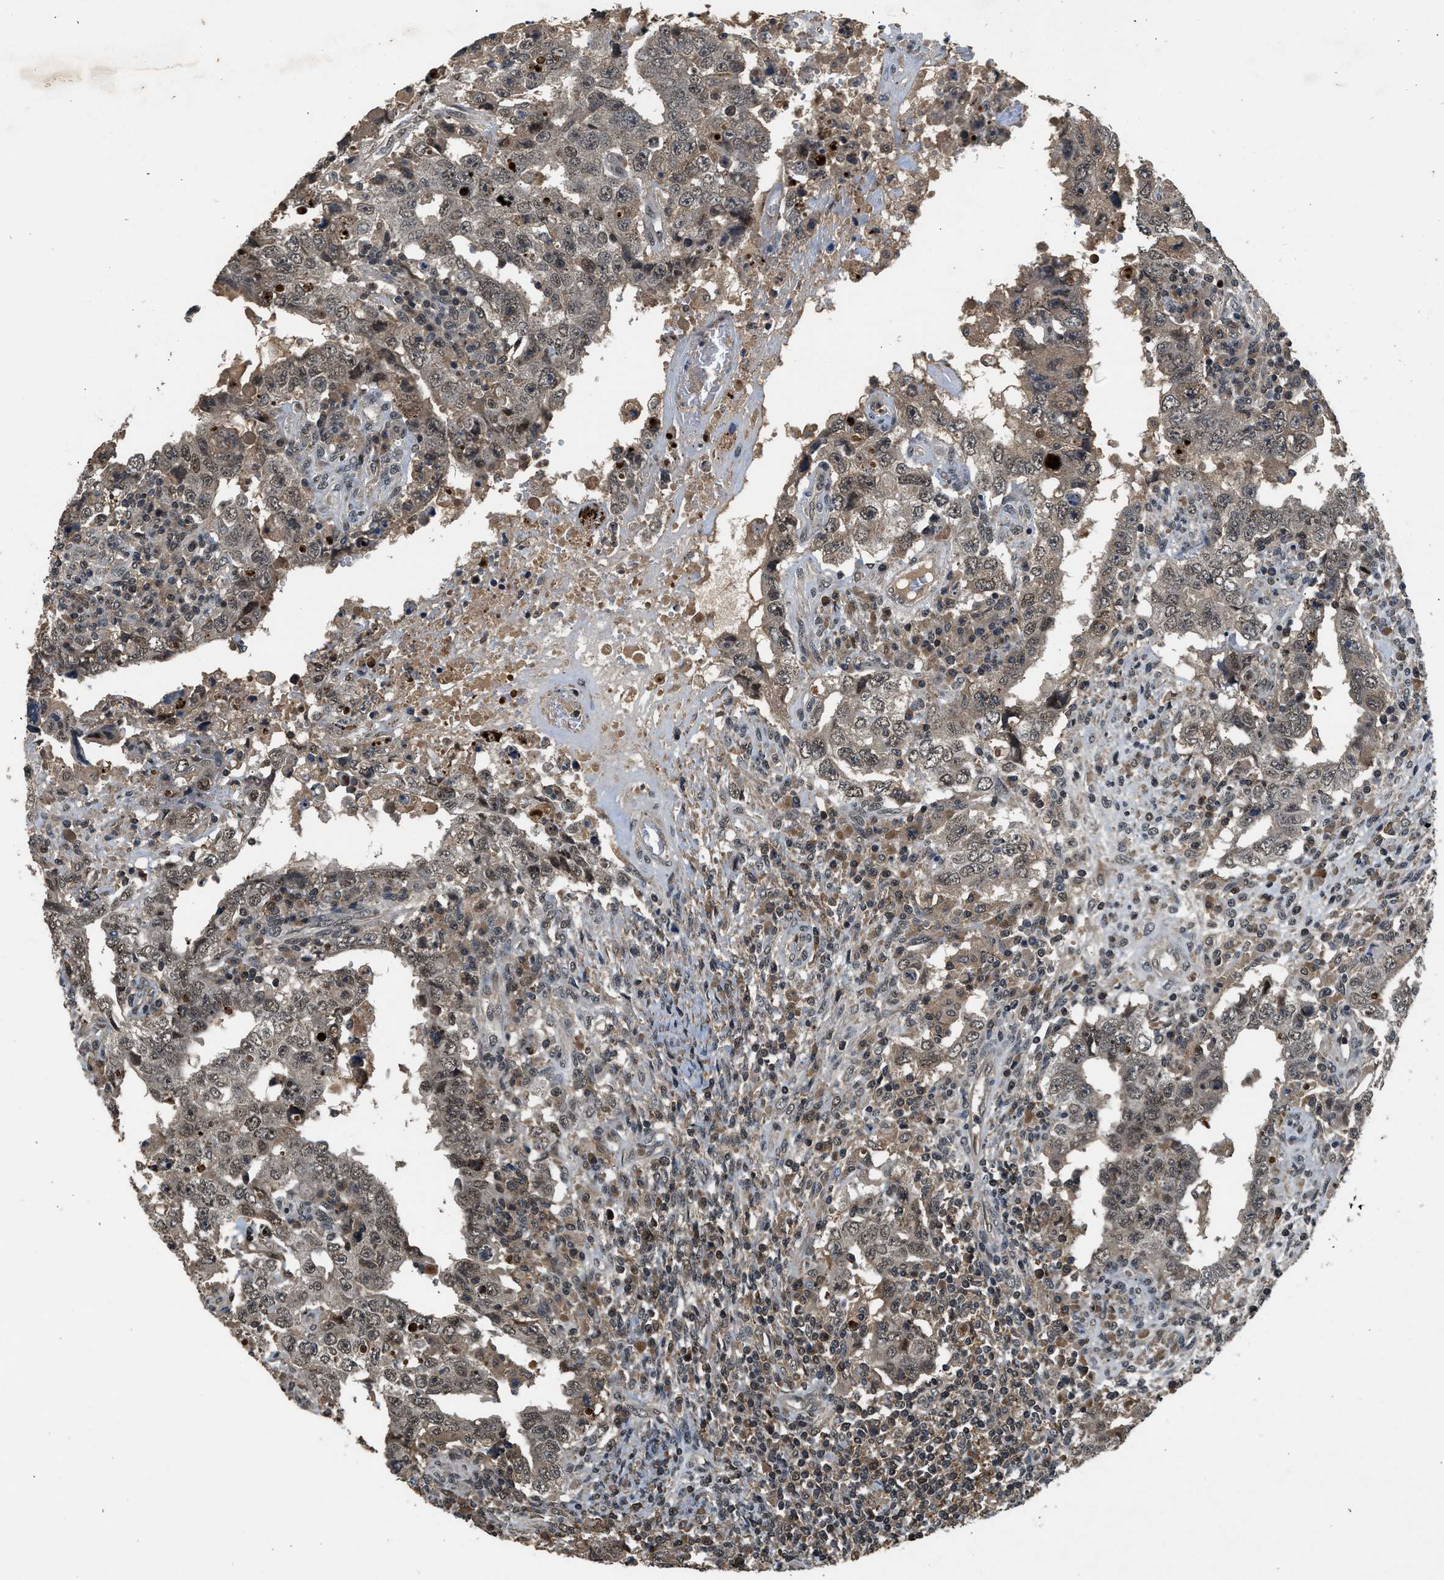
{"staining": {"intensity": "moderate", "quantity": ">75%", "location": "cytoplasmic/membranous,nuclear"}, "tissue": "testis cancer", "cell_type": "Tumor cells", "image_type": "cancer", "snomed": [{"axis": "morphology", "description": "Carcinoma, Embryonal, NOS"}, {"axis": "topography", "description": "Testis"}], "caption": "Testis embryonal carcinoma stained with a brown dye exhibits moderate cytoplasmic/membranous and nuclear positive expression in approximately >75% of tumor cells.", "gene": "SLC15A4", "patient": {"sex": "male", "age": 26}}